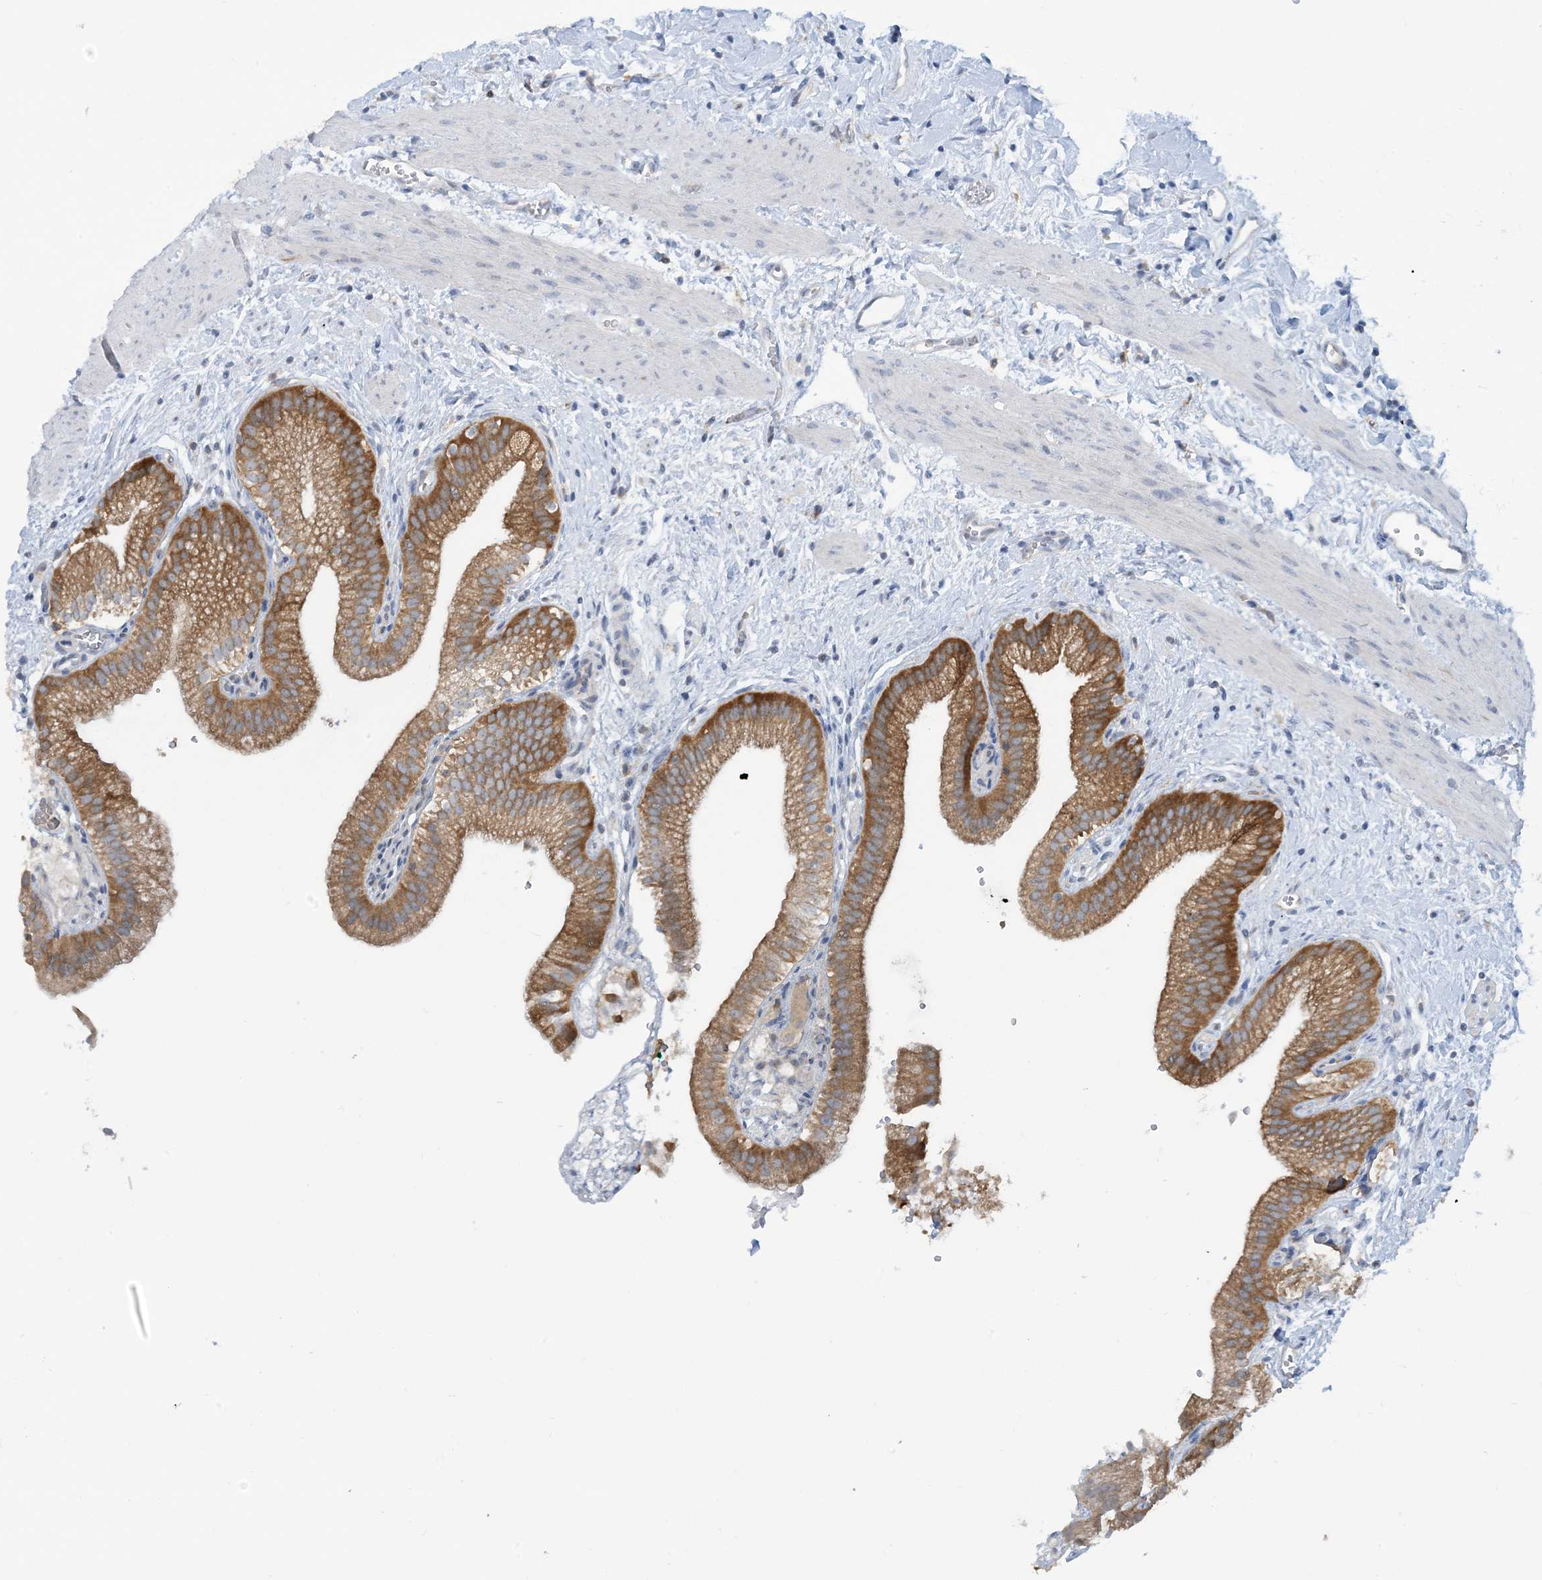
{"staining": {"intensity": "moderate", "quantity": ">75%", "location": "cytoplasmic/membranous"}, "tissue": "gallbladder", "cell_type": "Glandular cells", "image_type": "normal", "snomed": [{"axis": "morphology", "description": "Normal tissue, NOS"}, {"axis": "topography", "description": "Gallbladder"}], "caption": "An immunohistochemistry (IHC) histopathology image of normal tissue is shown. Protein staining in brown labels moderate cytoplasmic/membranous positivity in gallbladder within glandular cells.", "gene": "MRPS18A", "patient": {"sex": "male", "age": 55}}